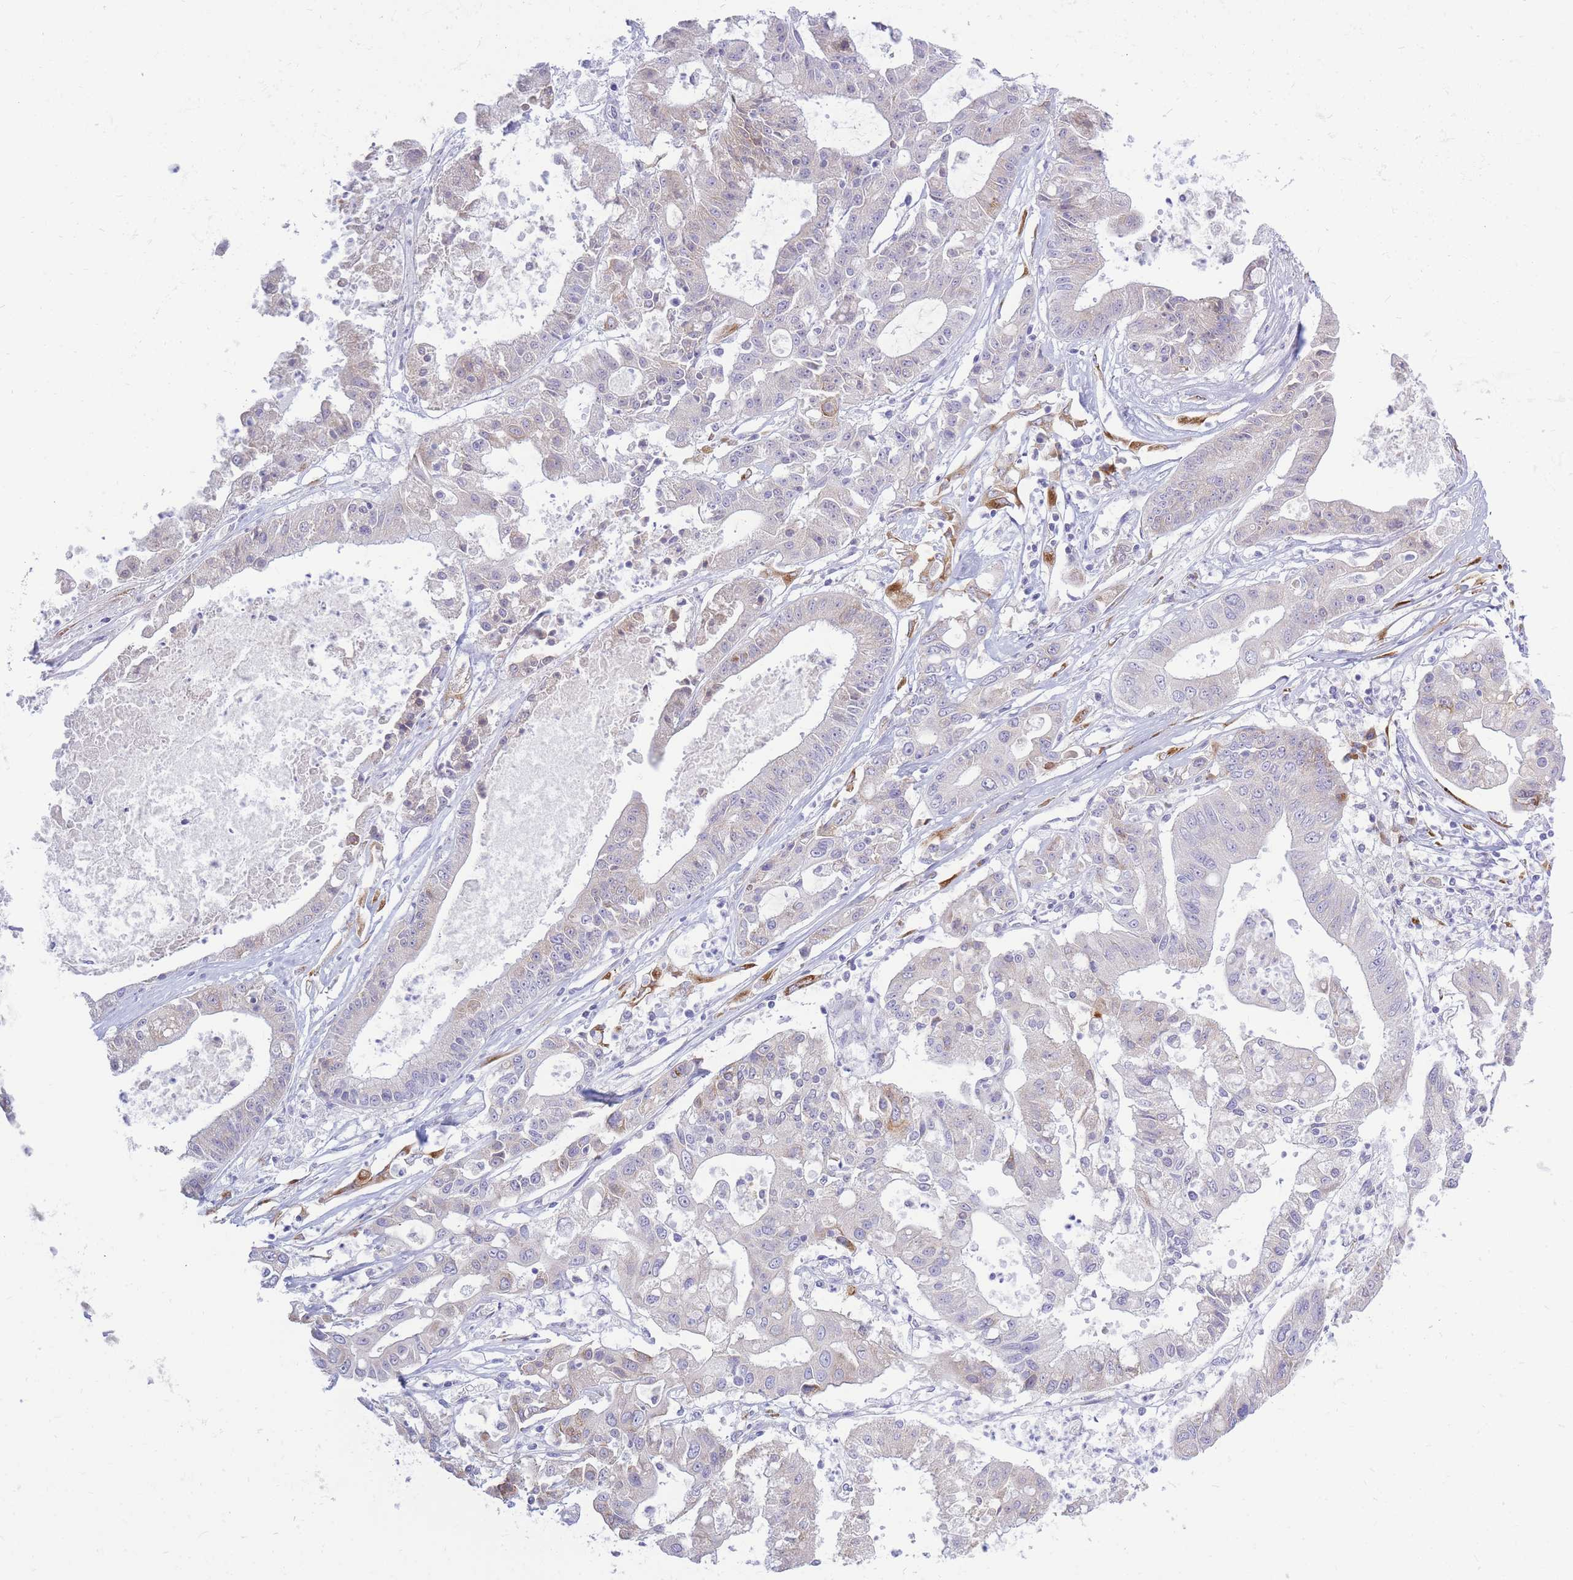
{"staining": {"intensity": "negative", "quantity": "none", "location": "none"}, "tissue": "ovarian cancer", "cell_type": "Tumor cells", "image_type": "cancer", "snomed": [{"axis": "morphology", "description": "Cystadenocarcinoma, mucinous, NOS"}, {"axis": "topography", "description": "Ovary"}], "caption": "Human ovarian mucinous cystadenocarcinoma stained for a protein using immunohistochemistry reveals no staining in tumor cells.", "gene": "TPSD1", "patient": {"sex": "female", "age": 70}}